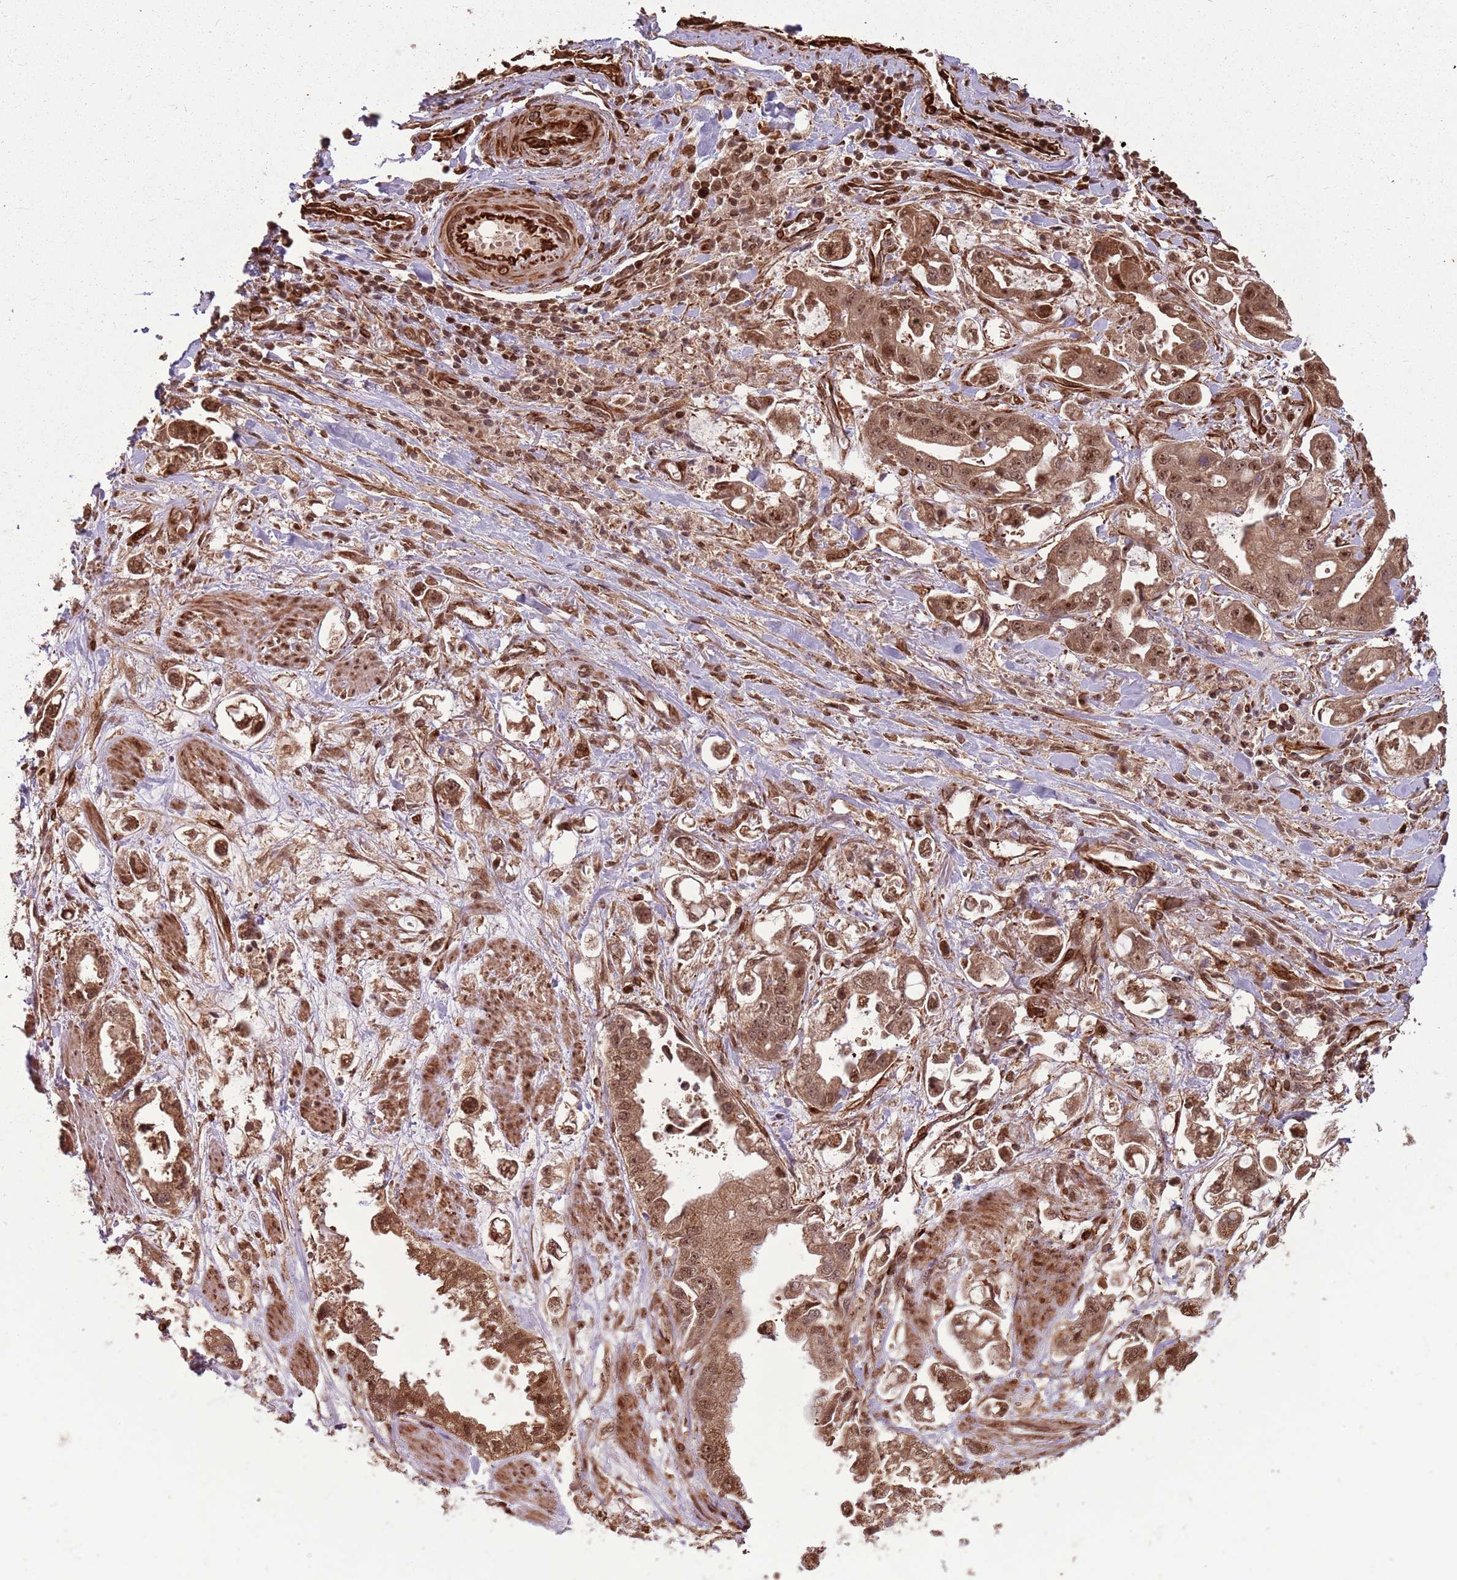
{"staining": {"intensity": "strong", "quantity": ">75%", "location": "cytoplasmic/membranous,nuclear"}, "tissue": "stomach cancer", "cell_type": "Tumor cells", "image_type": "cancer", "snomed": [{"axis": "morphology", "description": "Adenocarcinoma, NOS"}, {"axis": "topography", "description": "Stomach"}], "caption": "Immunohistochemical staining of human stomach cancer exhibits high levels of strong cytoplasmic/membranous and nuclear protein expression in about >75% of tumor cells.", "gene": "ADAMTS3", "patient": {"sex": "male", "age": 62}}